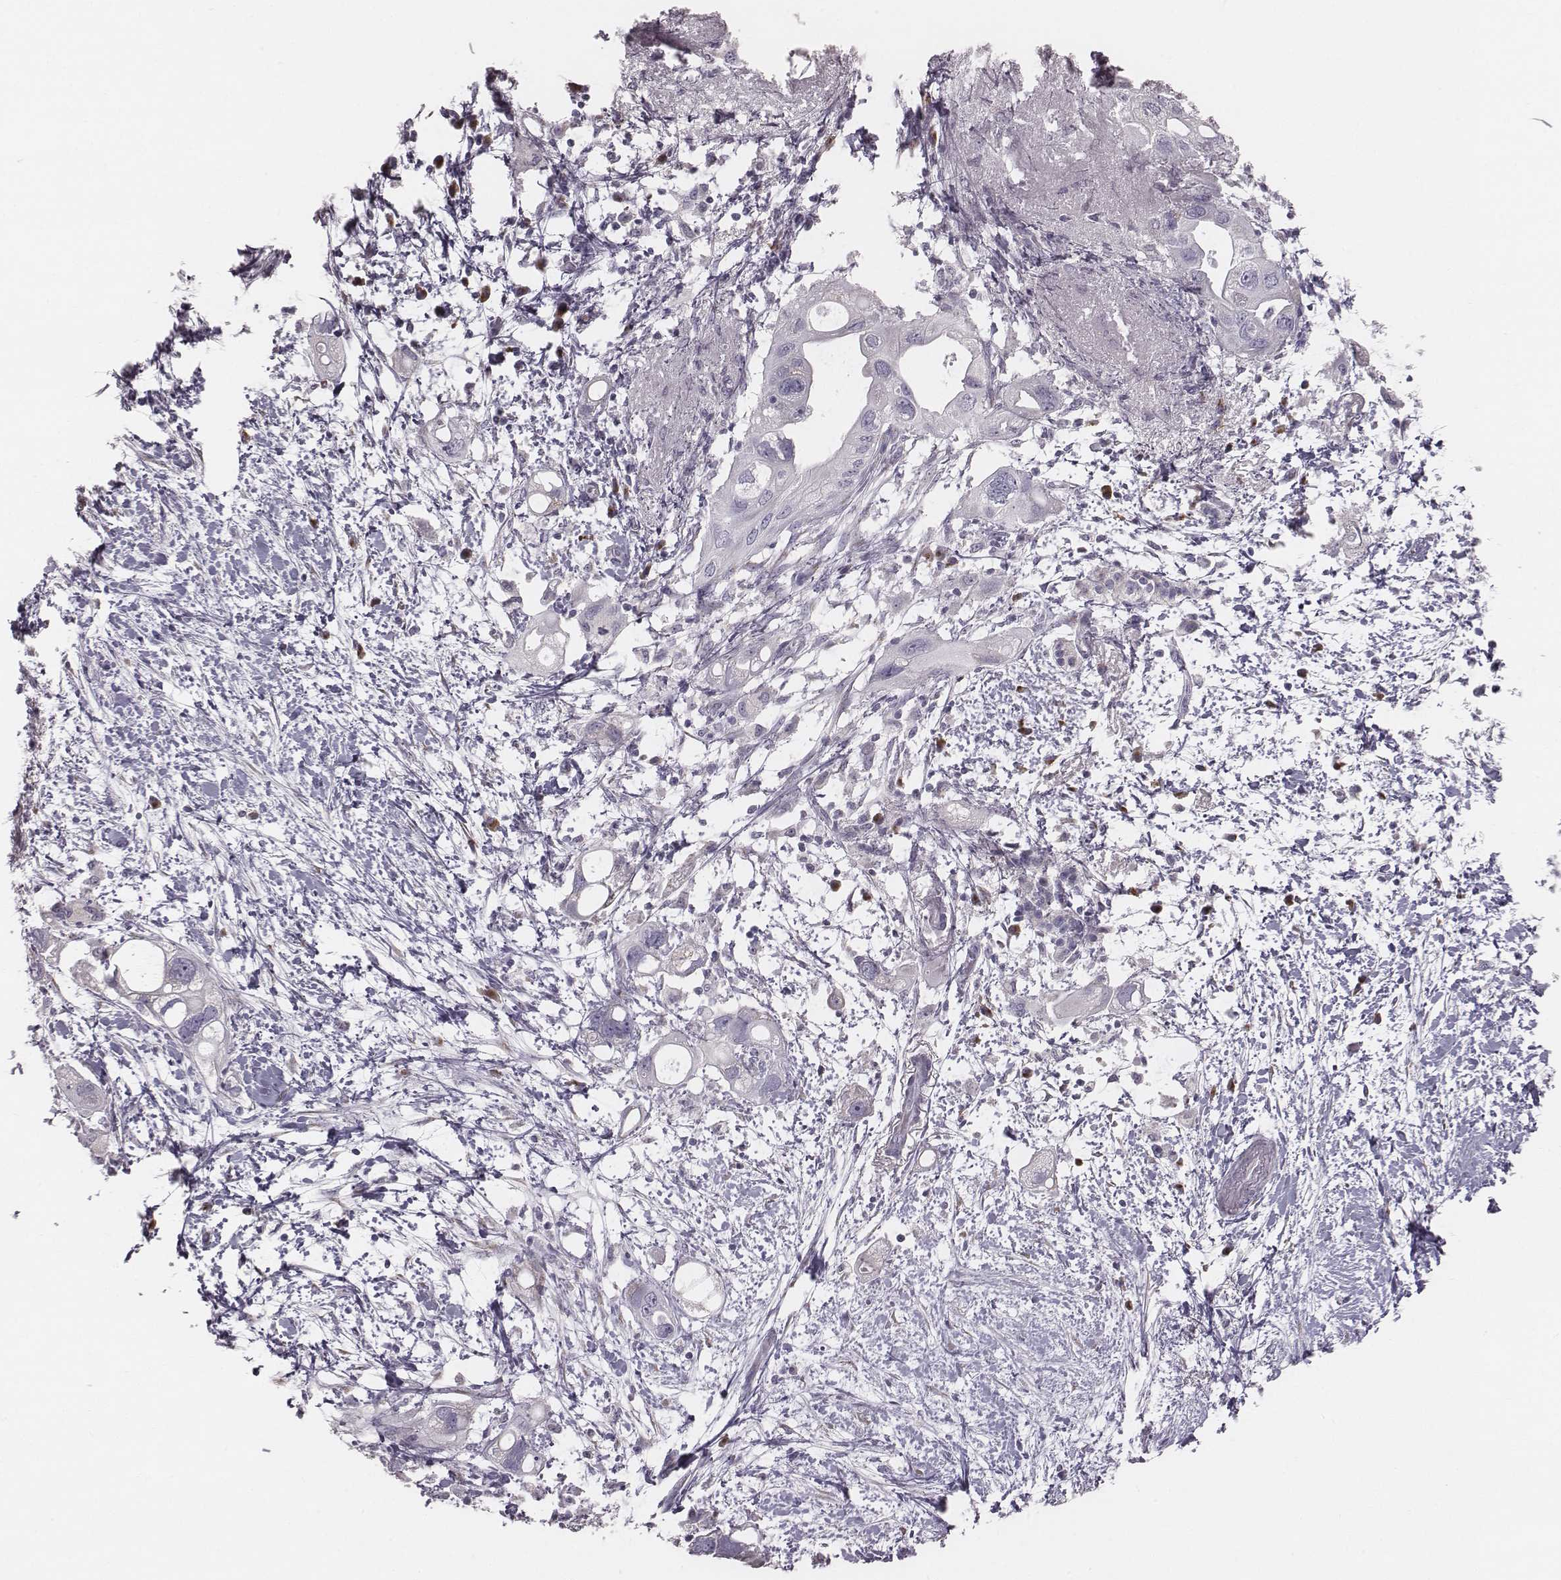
{"staining": {"intensity": "negative", "quantity": "none", "location": "none"}, "tissue": "pancreatic cancer", "cell_type": "Tumor cells", "image_type": "cancer", "snomed": [{"axis": "morphology", "description": "Adenocarcinoma, NOS"}, {"axis": "topography", "description": "Pancreas"}], "caption": "An immunohistochemistry (IHC) histopathology image of pancreatic cancer is shown. There is no staining in tumor cells of pancreatic cancer. (Stains: DAB (3,3'-diaminobenzidine) immunohistochemistry with hematoxylin counter stain, Microscopy: brightfield microscopy at high magnification).", "gene": "C6orf58", "patient": {"sex": "female", "age": 72}}